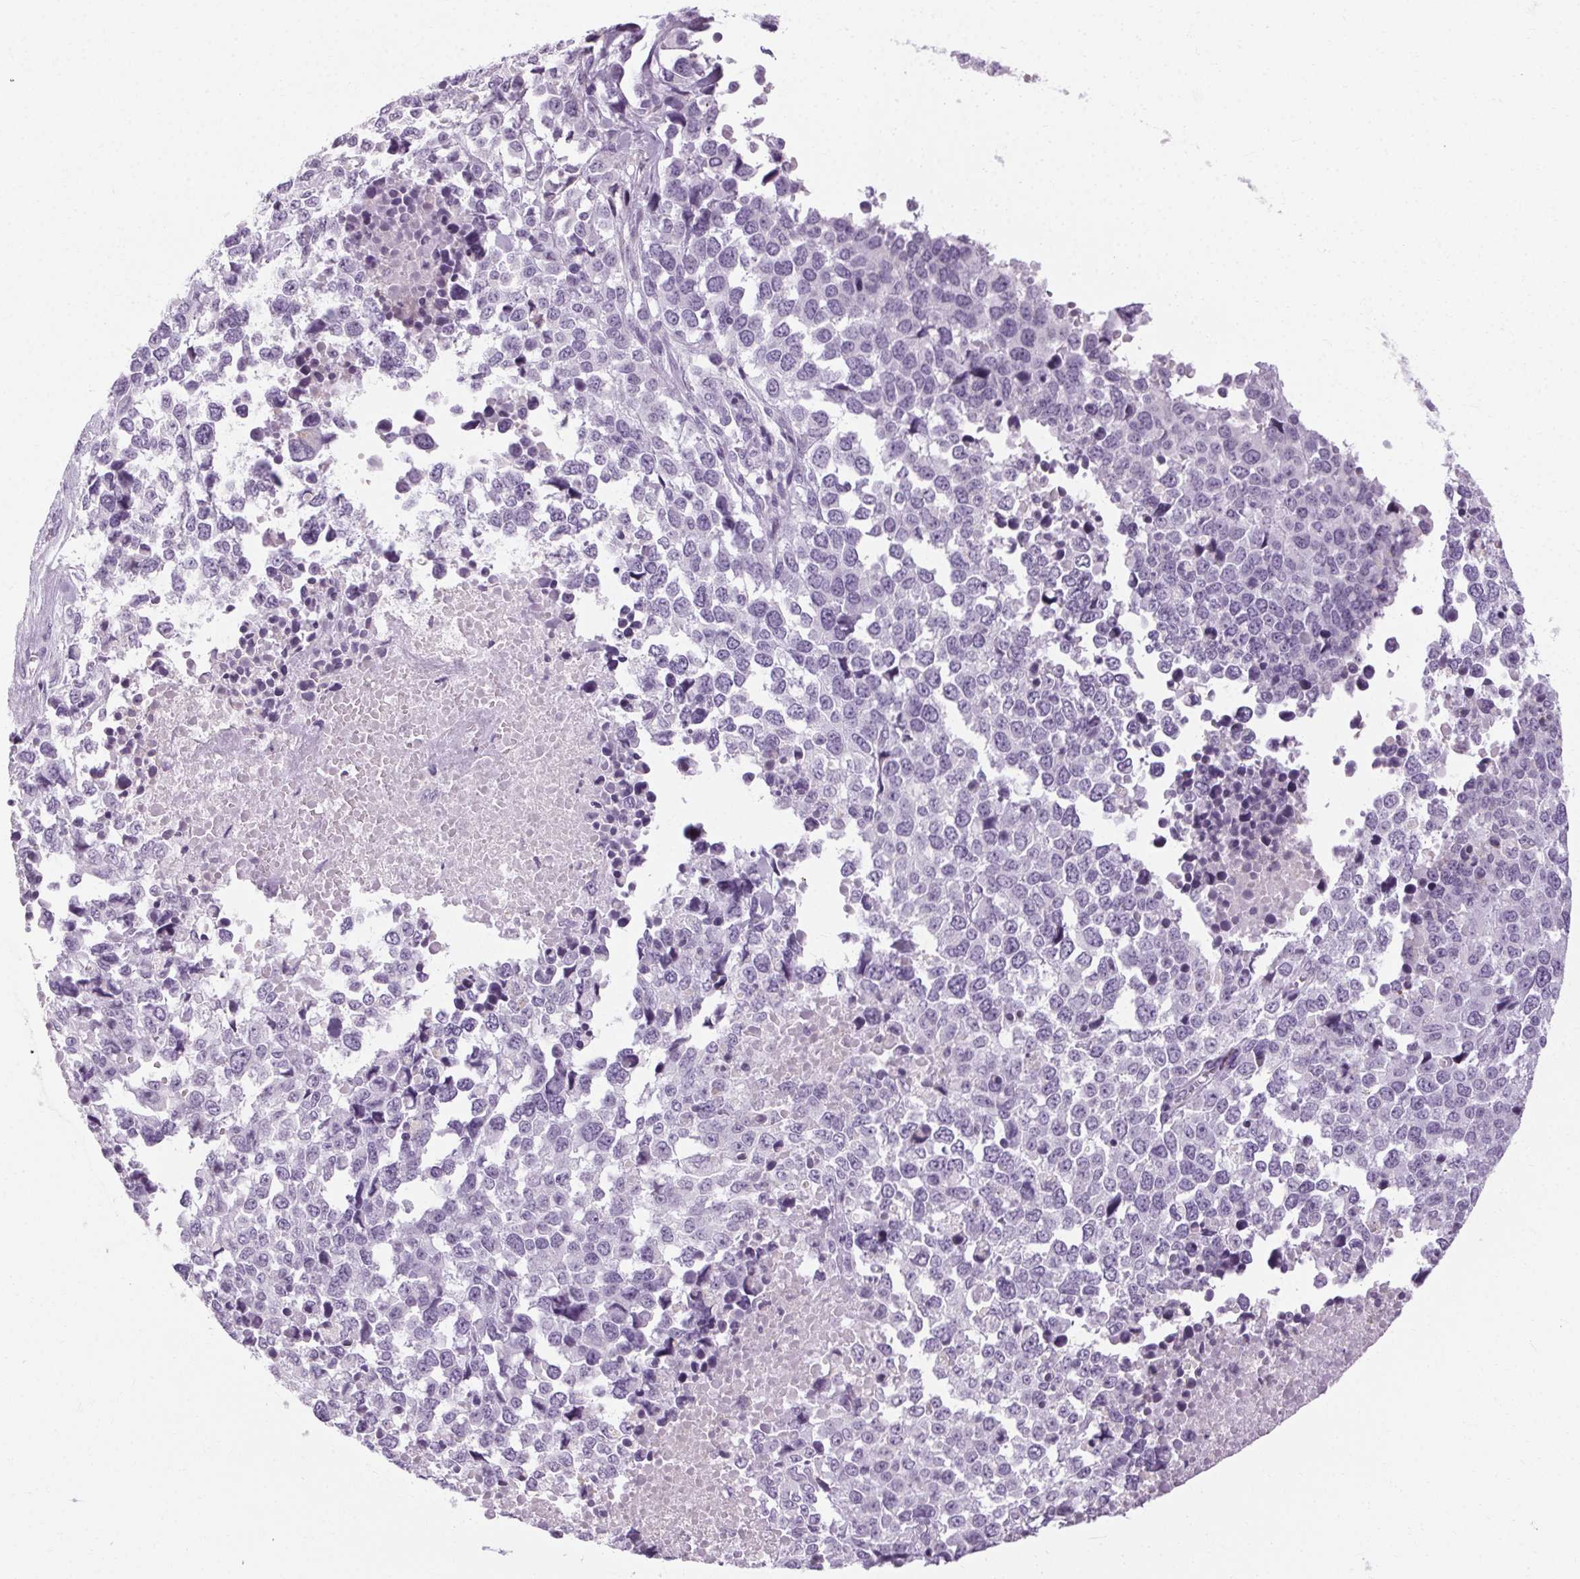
{"staining": {"intensity": "negative", "quantity": "none", "location": "none"}, "tissue": "melanoma", "cell_type": "Tumor cells", "image_type": "cancer", "snomed": [{"axis": "morphology", "description": "Malignant melanoma, Metastatic site"}, {"axis": "topography", "description": "Skin"}], "caption": "Human melanoma stained for a protein using IHC reveals no staining in tumor cells.", "gene": "POMC", "patient": {"sex": "male", "age": 84}}